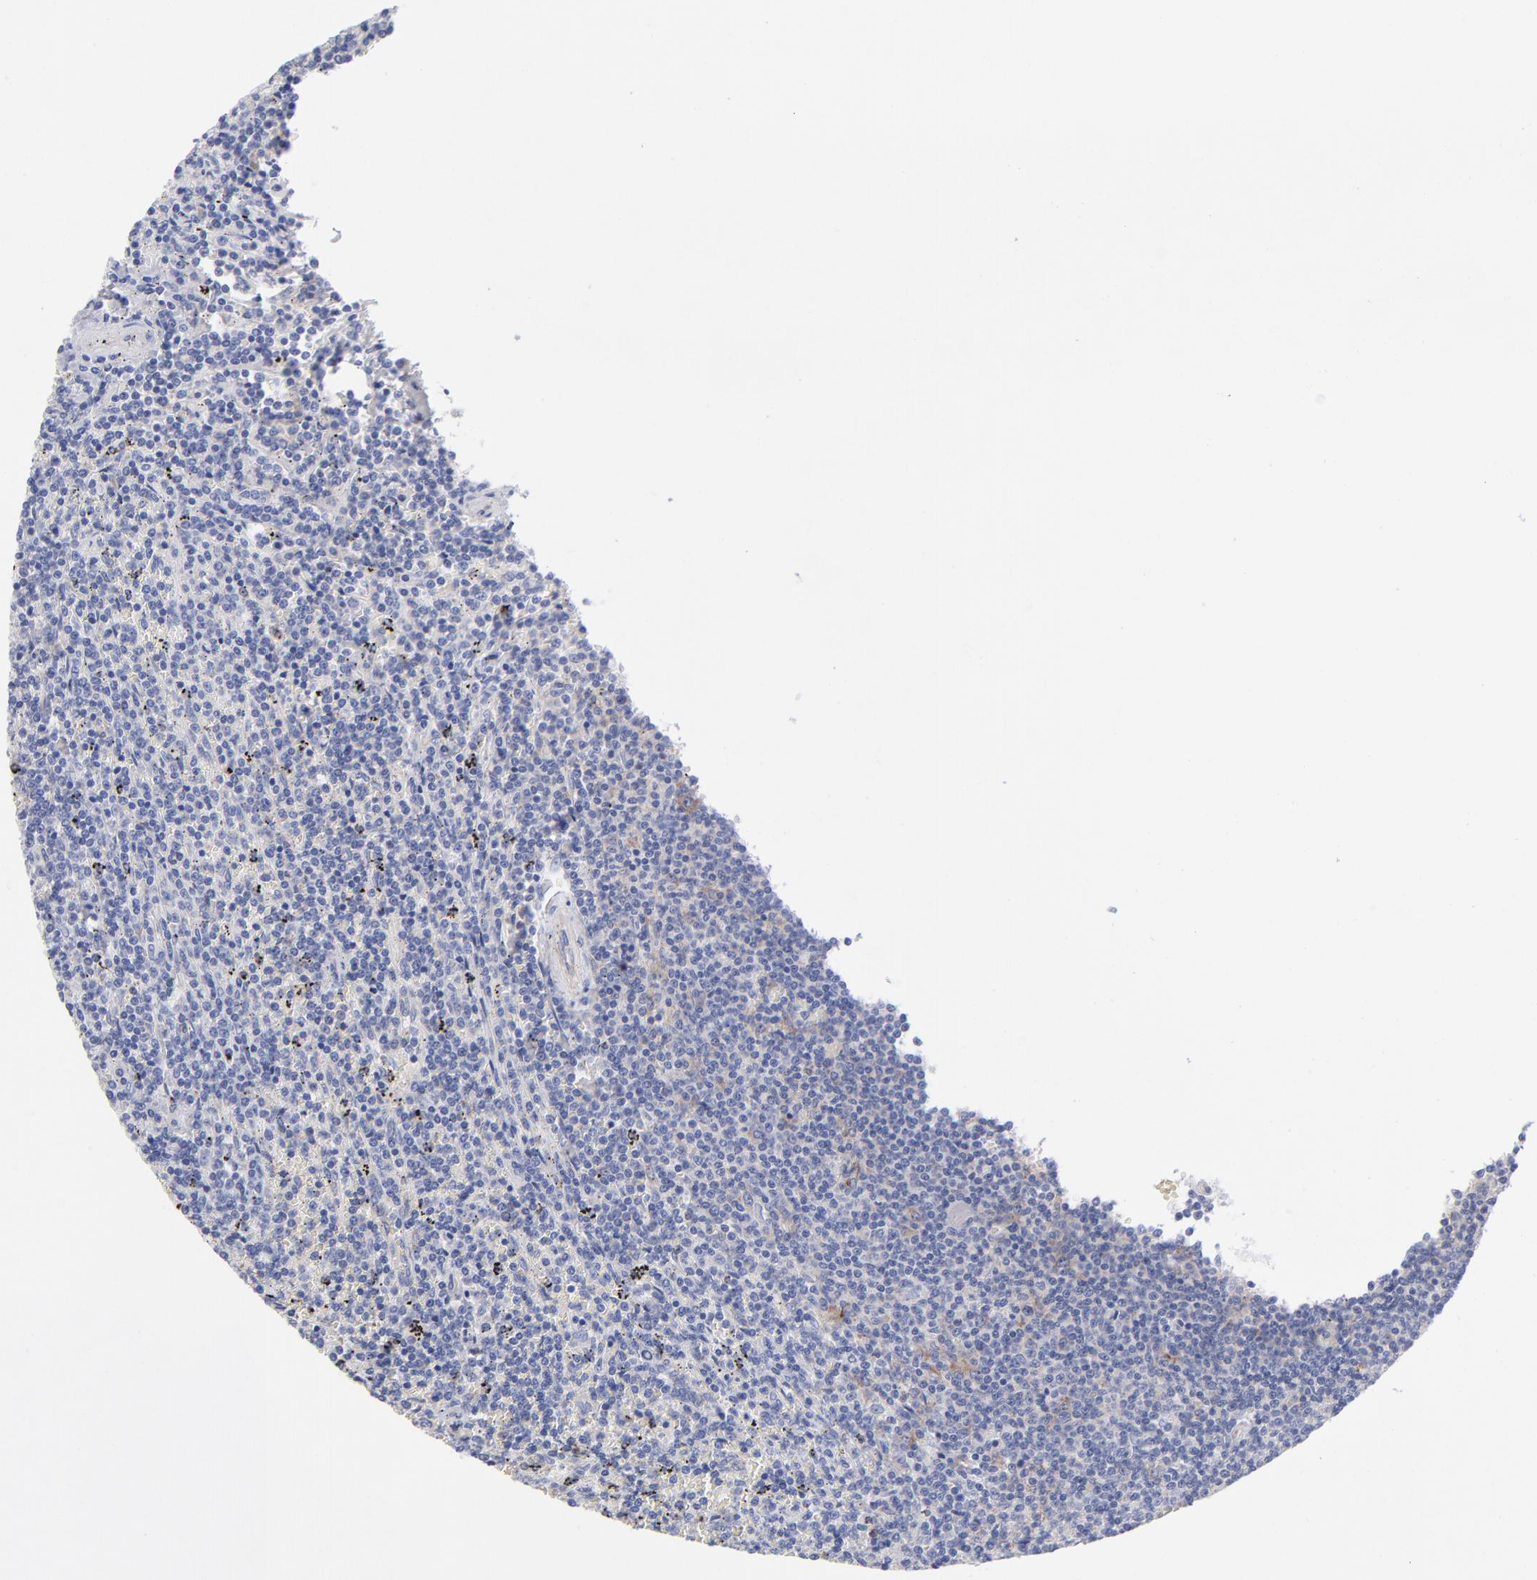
{"staining": {"intensity": "negative", "quantity": "none", "location": "none"}, "tissue": "lymphoma", "cell_type": "Tumor cells", "image_type": "cancer", "snomed": [{"axis": "morphology", "description": "Malignant lymphoma, non-Hodgkin's type, Low grade"}, {"axis": "topography", "description": "Spleen"}], "caption": "A high-resolution micrograph shows IHC staining of lymphoma, which demonstrates no significant expression in tumor cells. The staining is performed using DAB brown chromogen with nuclei counter-stained in using hematoxylin.", "gene": "EIF2AK2", "patient": {"sex": "female", "age": 50}}